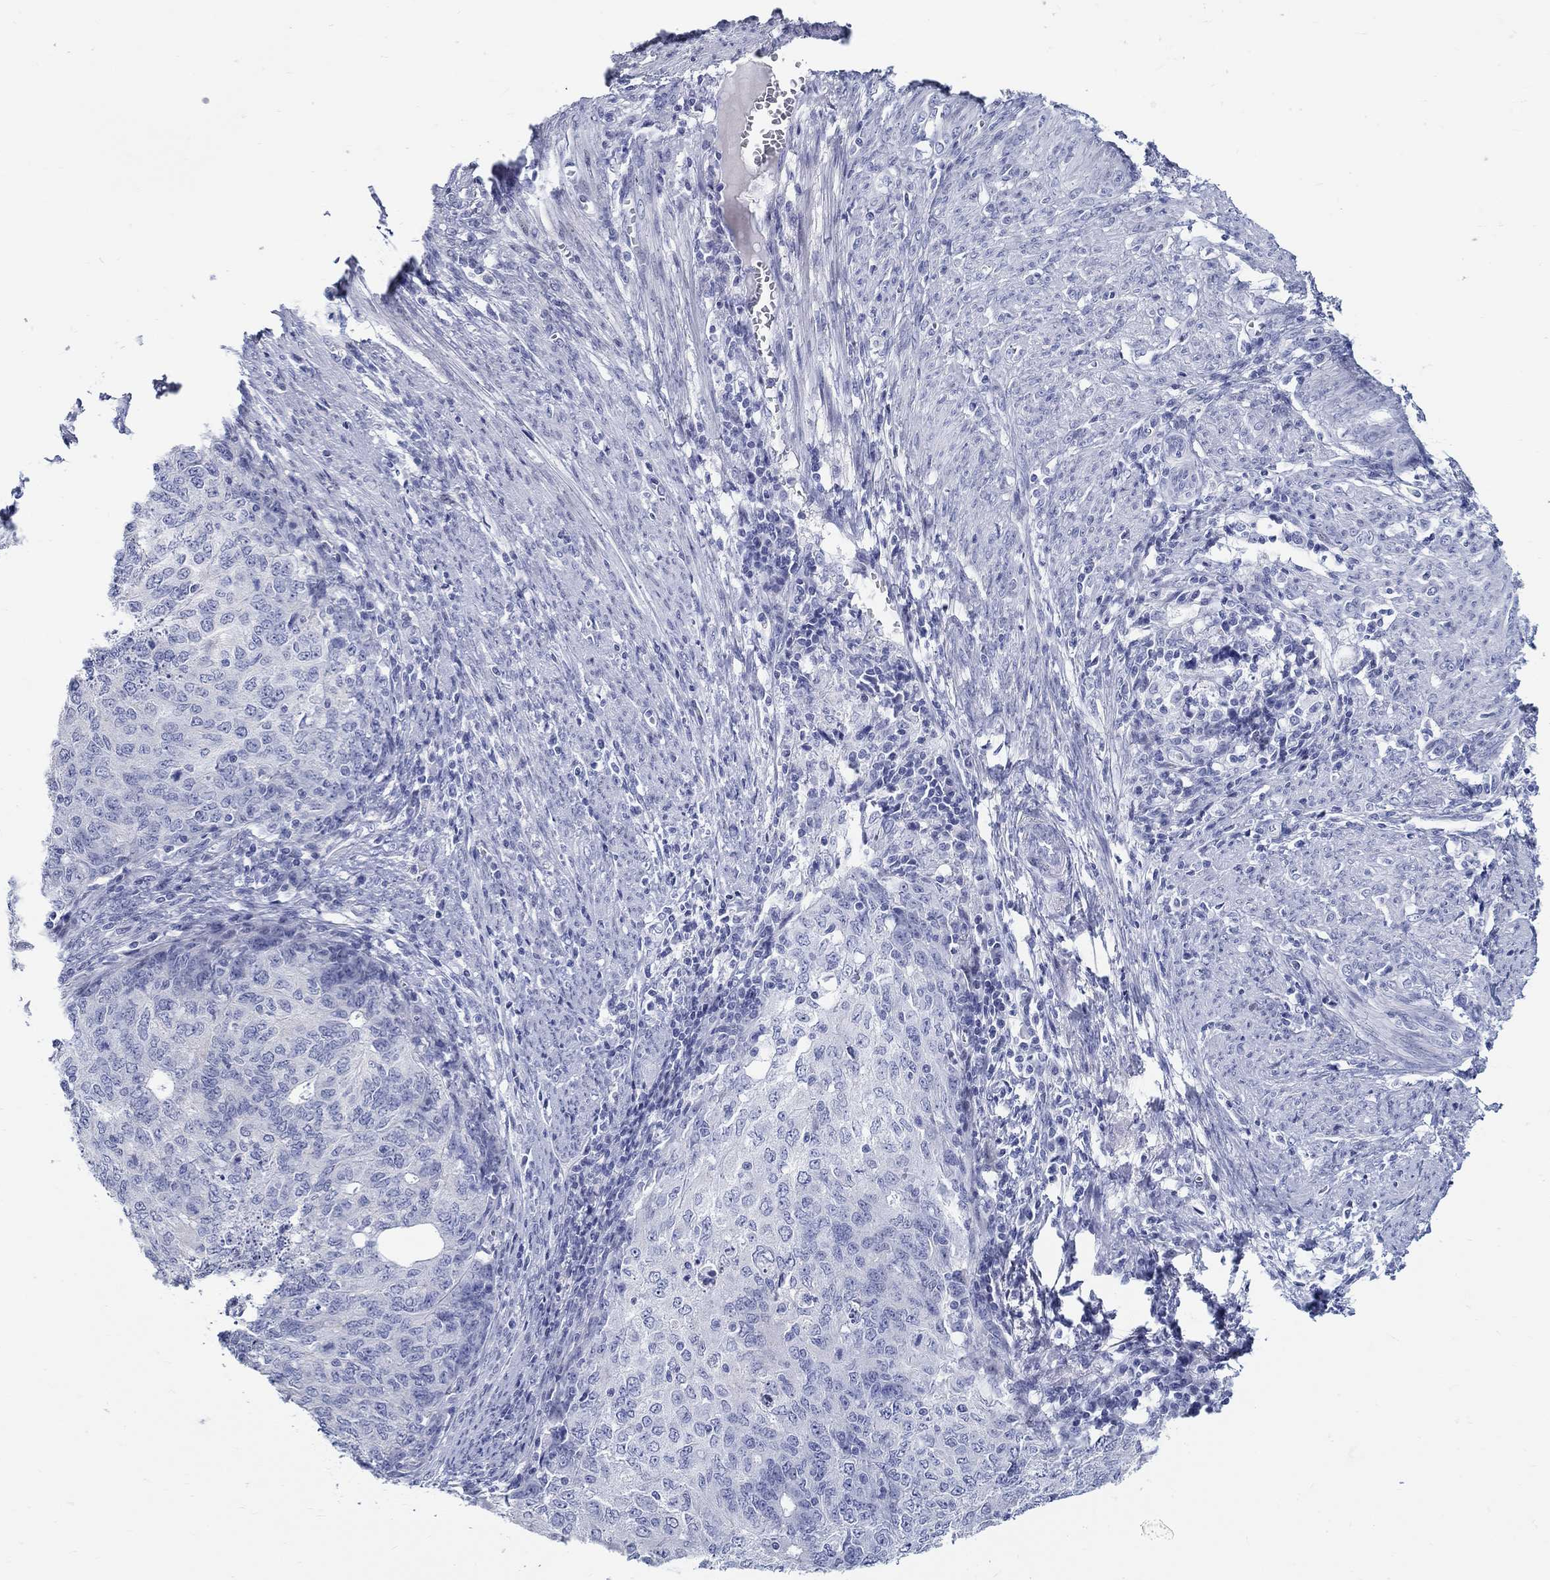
{"staining": {"intensity": "negative", "quantity": "none", "location": "none"}, "tissue": "endometrial cancer", "cell_type": "Tumor cells", "image_type": "cancer", "snomed": [{"axis": "morphology", "description": "Adenocarcinoma, NOS"}, {"axis": "topography", "description": "Endometrium"}], "caption": "Photomicrograph shows no significant protein positivity in tumor cells of endometrial adenocarcinoma.", "gene": "CRYGS", "patient": {"sex": "female", "age": 82}}